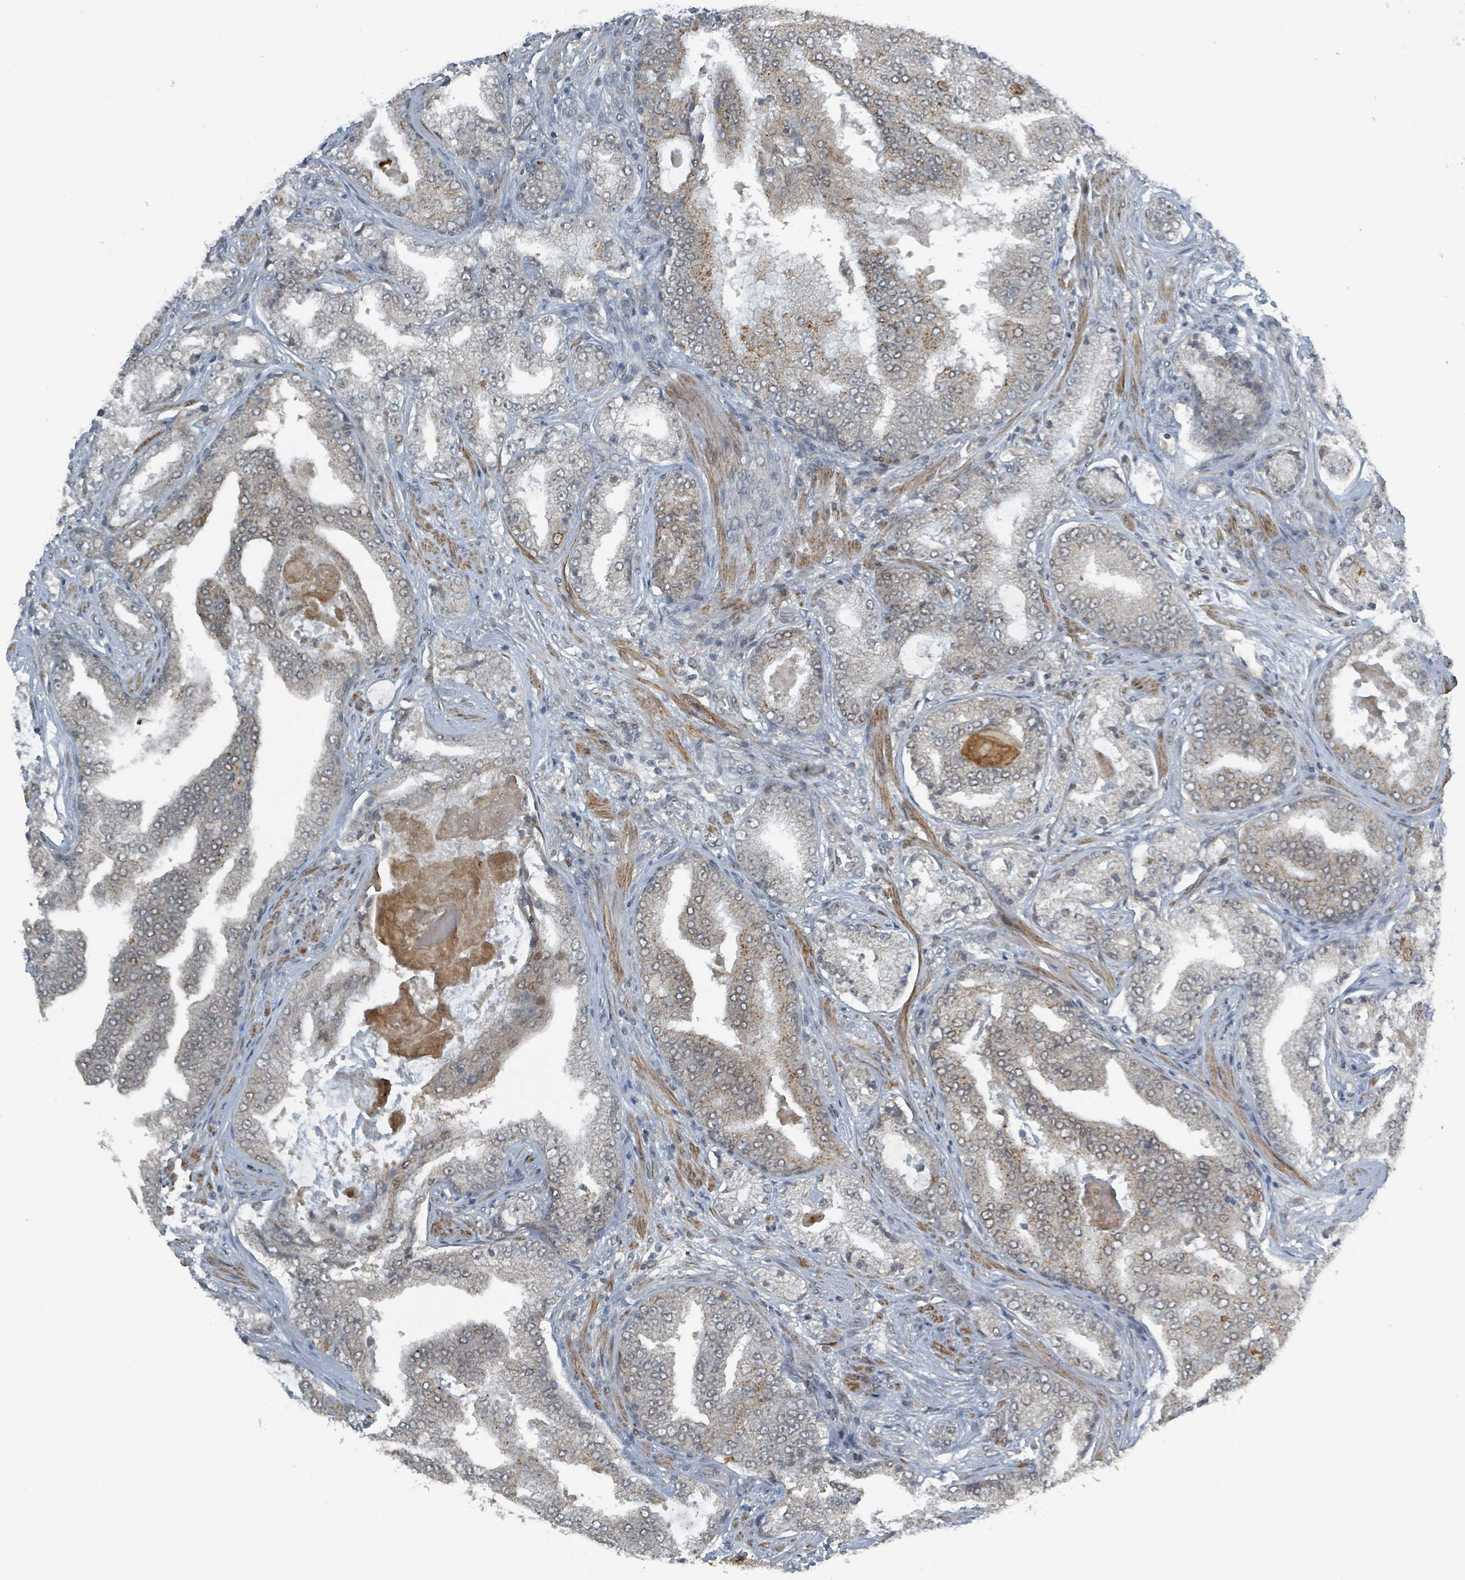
{"staining": {"intensity": "weak", "quantity": "<25%", "location": "cytoplasmic/membranous"}, "tissue": "prostate cancer", "cell_type": "Tumor cells", "image_type": "cancer", "snomed": [{"axis": "morphology", "description": "Adenocarcinoma, High grade"}, {"axis": "topography", "description": "Prostate"}], "caption": "An immunohistochemistry histopathology image of prostate cancer (adenocarcinoma (high-grade)) is shown. There is no staining in tumor cells of prostate cancer (adenocarcinoma (high-grade)).", "gene": "PHIP", "patient": {"sex": "male", "age": 68}}